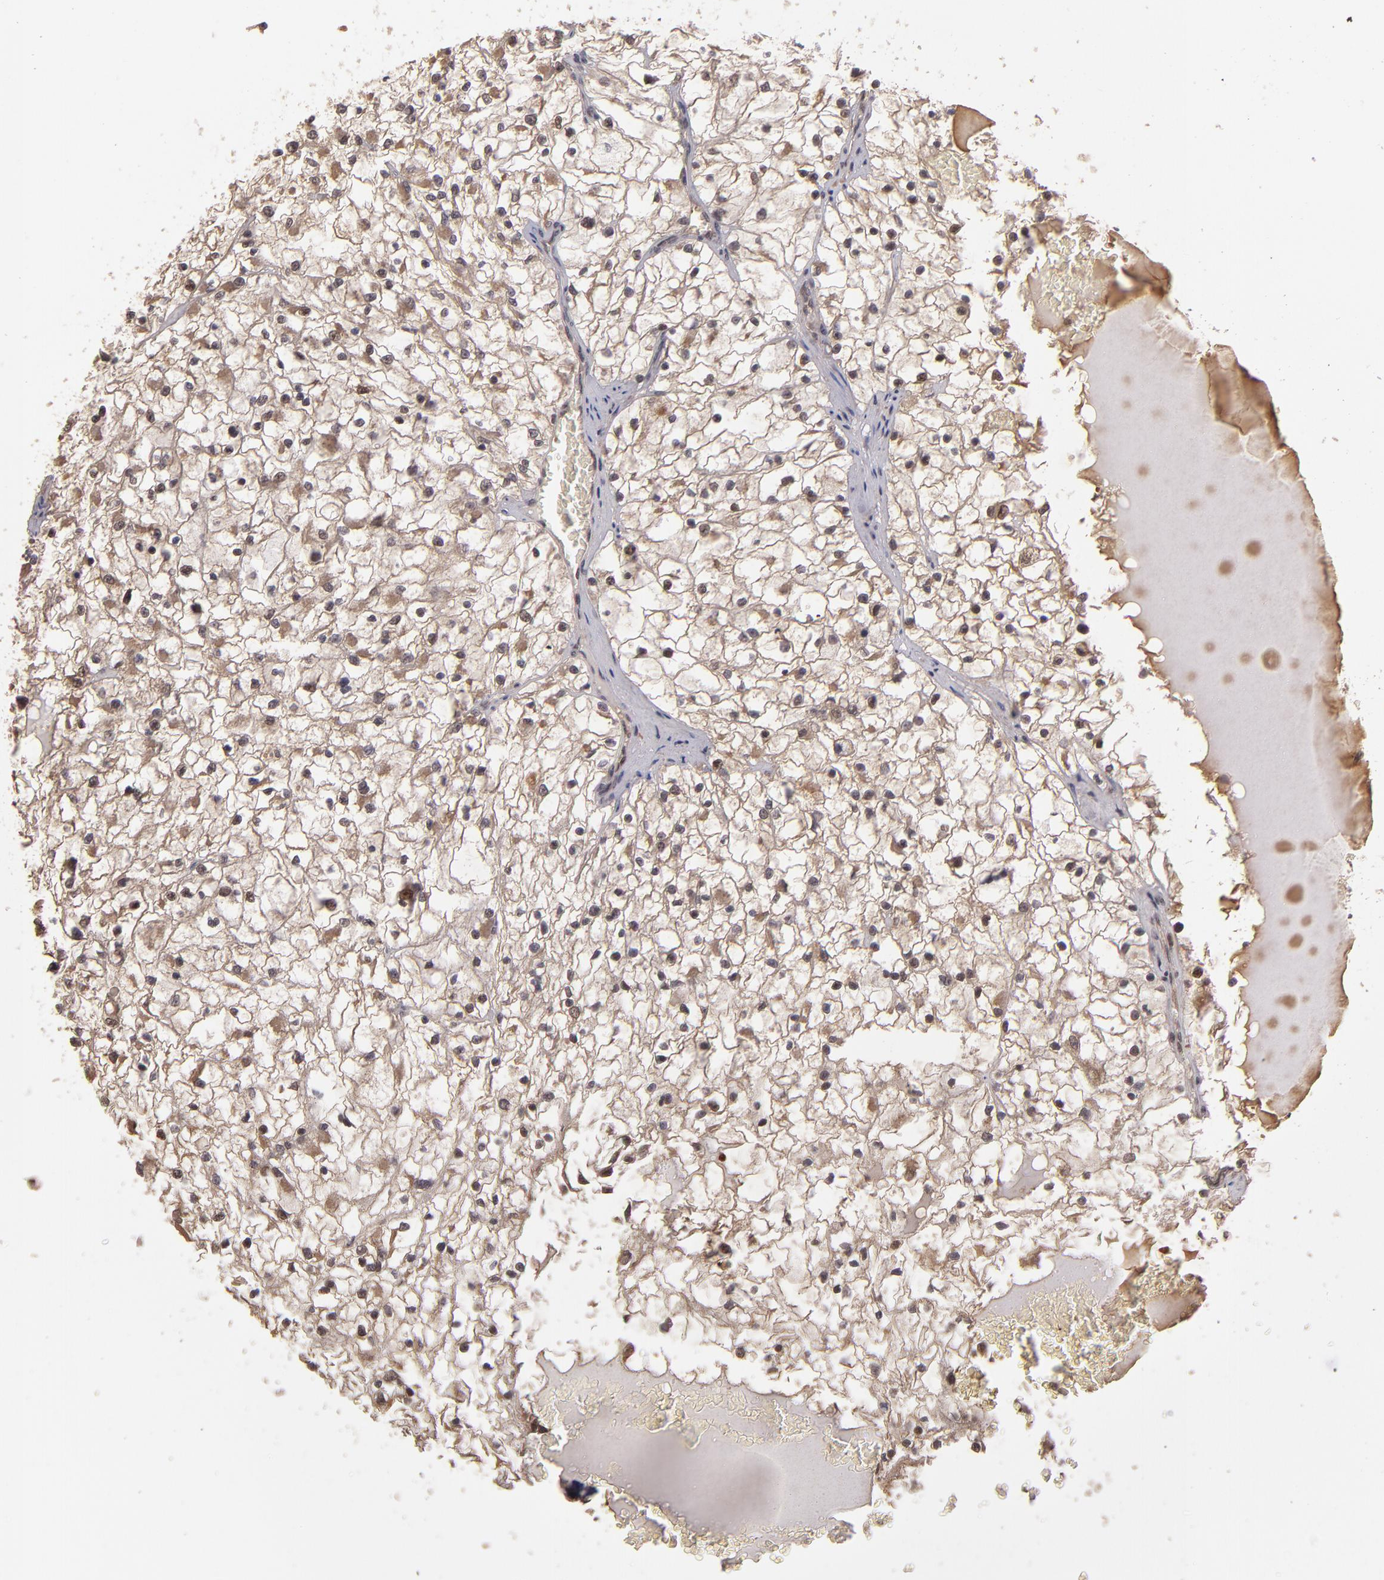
{"staining": {"intensity": "weak", "quantity": ">75%", "location": "cytoplasmic/membranous,nuclear"}, "tissue": "renal cancer", "cell_type": "Tumor cells", "image_type": "cancer", "snomed": [{"axis": "morphology", "description": "Adenocarcinoma, NOS"}, {"axis": "topography", "description": "Kidney"}], "caption": "Immunohistochemical staining of human renal cancer exhibits low levels of weak cytoplasmic/membranous and nuclear expression in approximately >75% of tumor cells.", "gene": "ABHD12B", "patient": {"sex": "male", "age": 61}}